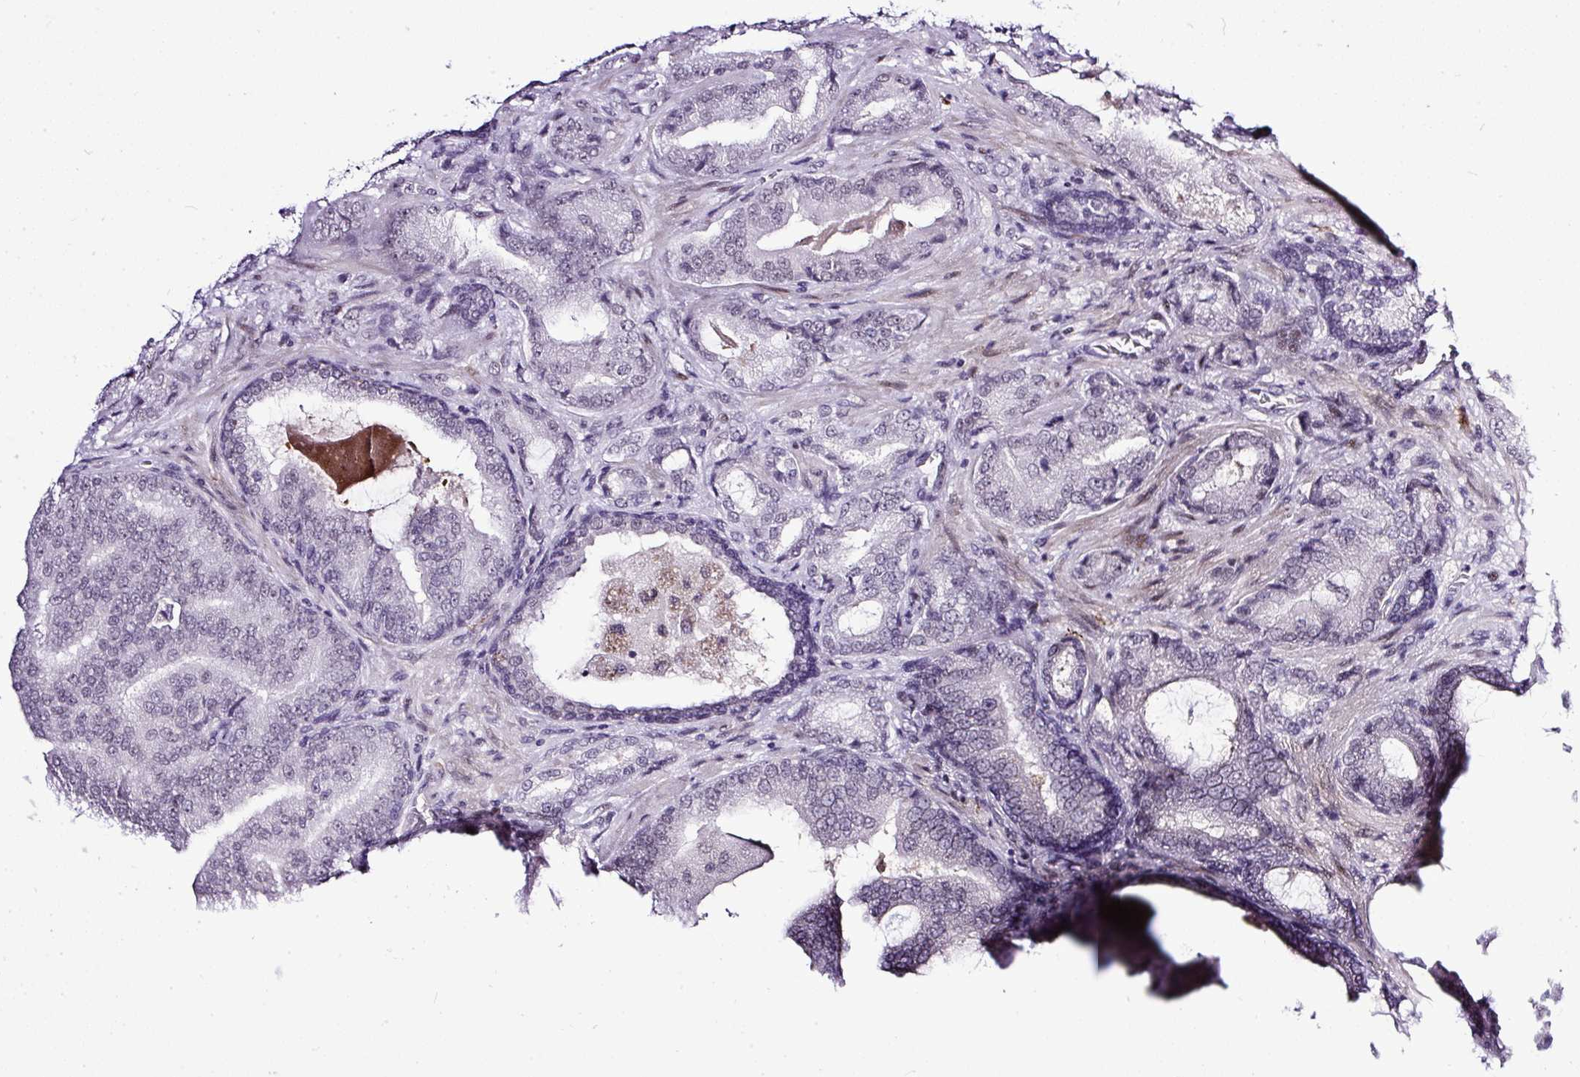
{"staining": {"intensity": "negative", "quantity": "none", "location": "none"}, "tissue": "prostate cancer", "cell_type": "Tumor cells", "image_type": "cancer", "snomed": [{"axis": "morphology", "description": "Adenocarcinoma, High grade"}, {"axis": "topography", "description": "Prostate"}], "caption": "IHC of human prostate cancer (high-grade adenocarcinoma) exhibits no expression in tumor cells. (Brightfield microscopy of DAB immunohistochemistry (IHC) at high magnification).", "gene": "WNT10B", "patient": {"sex": "male", "age": 68}}